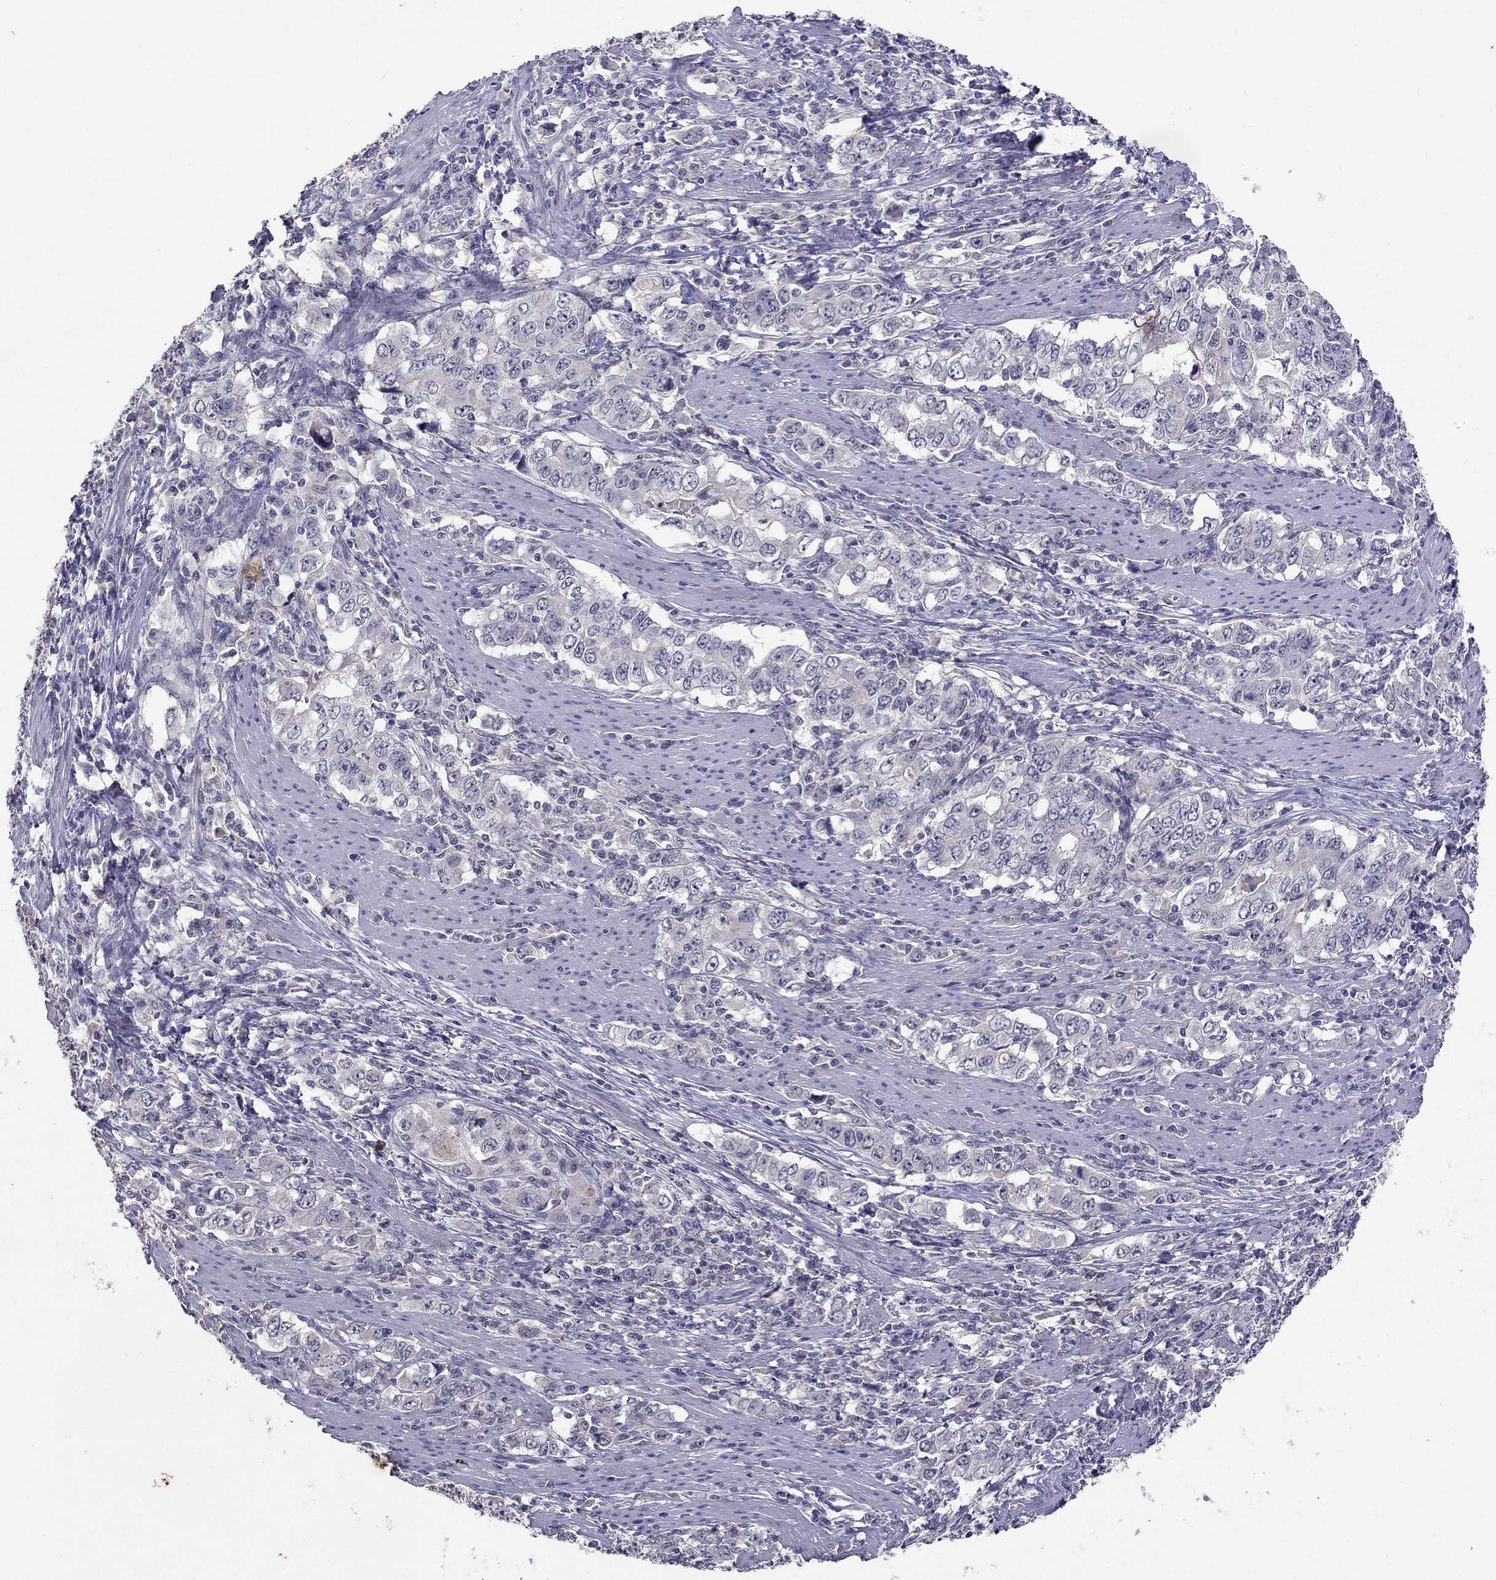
{"staining": {"intensity": "negative", "quantity": "none", "location": "none"}, "tissue": "stomach cancer", "cell_type": "Tumor cells", "image_type": "cancer", "snomed": [{"axis": "morphology", "description": "Adenocarcinoma, NOS"}, {"axis": "topography", "description": "Stomach, lower"}], "caption": "Adenocarcinoma (stomach) was stained to show a protein in brown. There is no significant expression in tumor cells. (Immunohistochemistry, brightfield microscopy, high magnification).", "gene": "FST", "patient": {"sex": "female", "age": 72}}